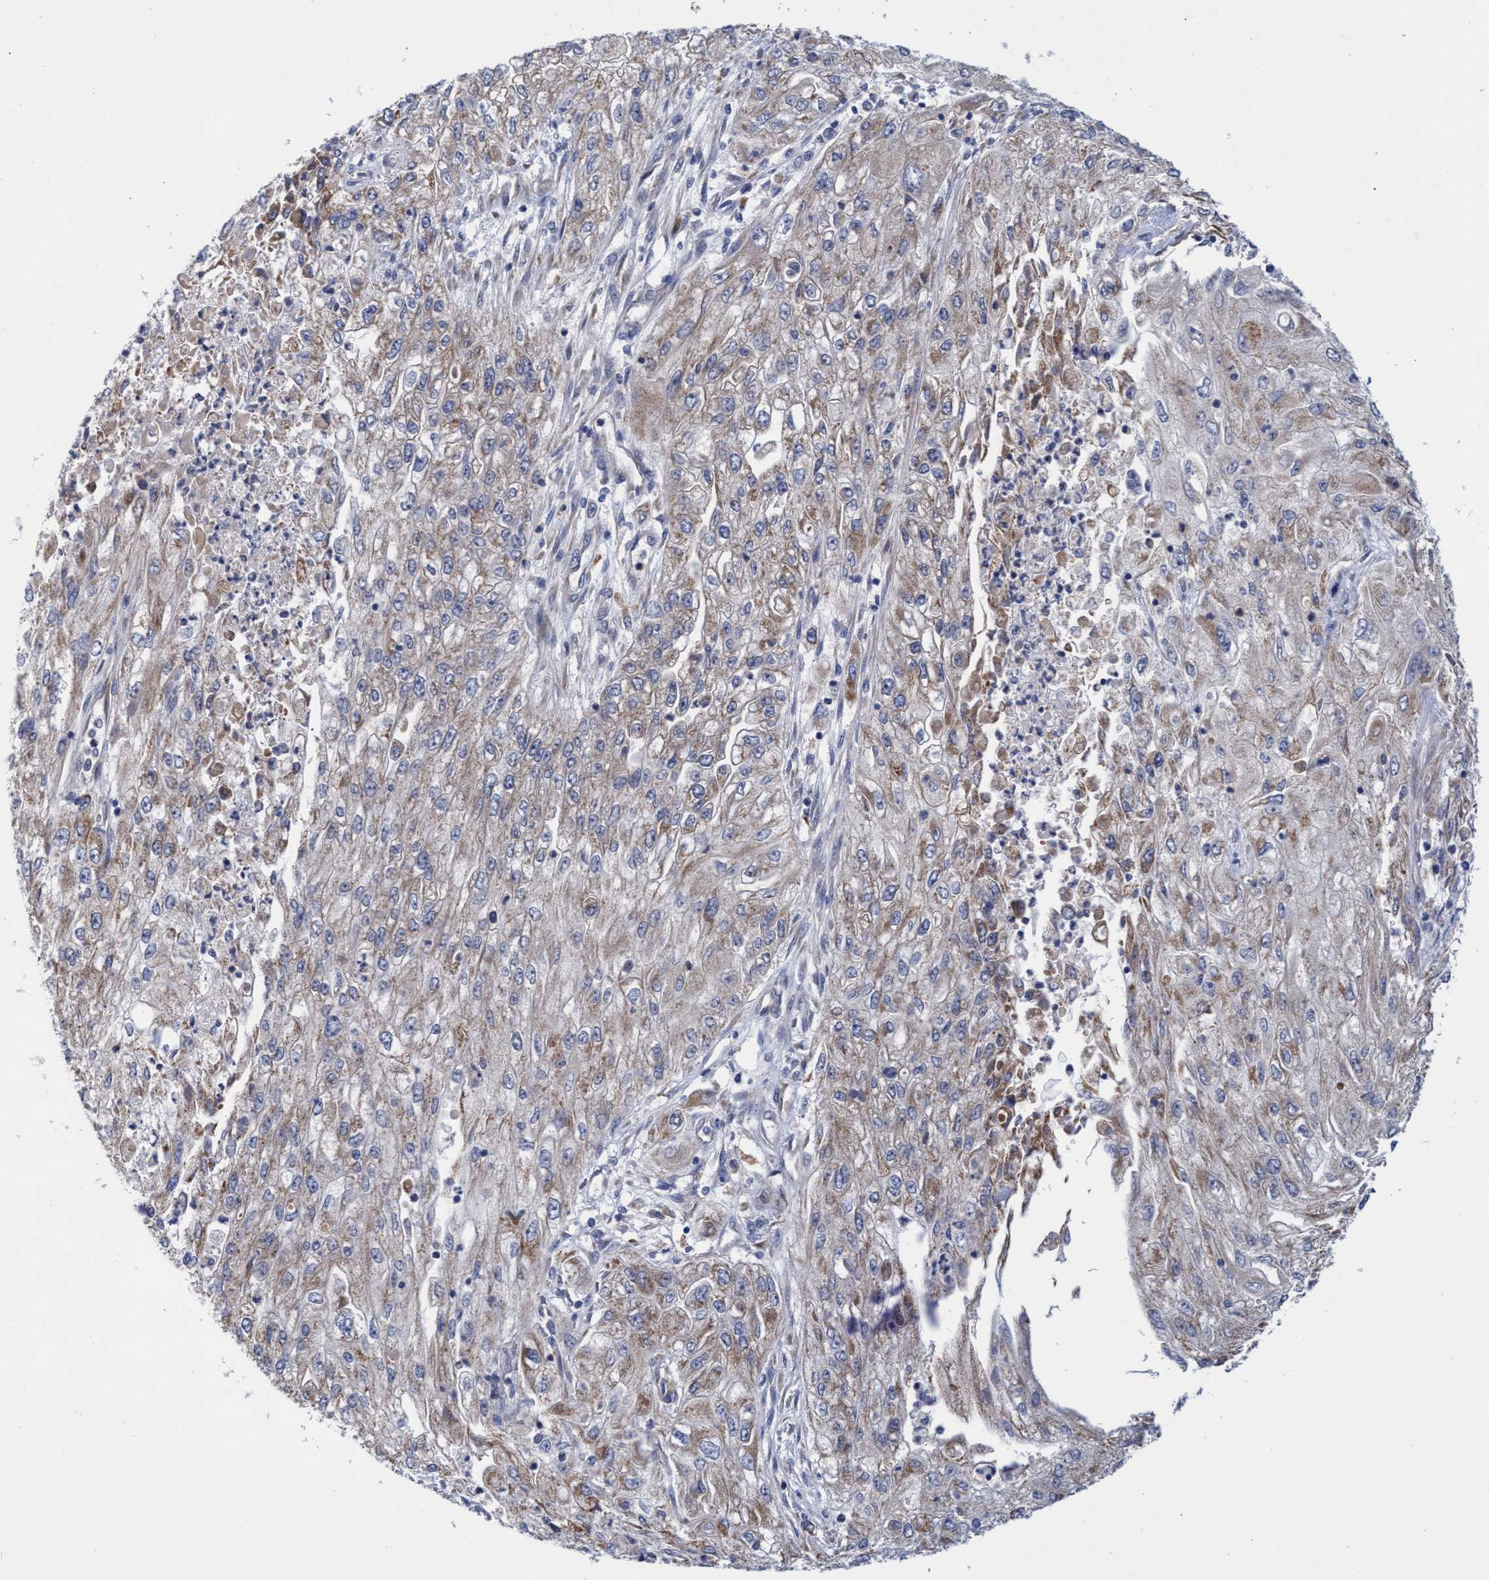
{"staining": {"intensity": "weak", "quantity": "25%-75%", "location": "cytoplasmic/membranous"}, "tissue": "endometrial cancer", "cell_type": "Tumor cells", "image_type": "cancer", "snomed": [{"axis": "morphology", "description": "Adenocarcinoma, NOS"}, {"axis": "topography", "description": "Endometrium"}], "caption": "A low amount of weak cytoplasmic/membranous staining is seen in about 25%-75% of tumor cells in endometrial cancer (adenocarcinoma) tissue.", "gene": "NAT16", "patient": {"sex": "female", "age": 49}}